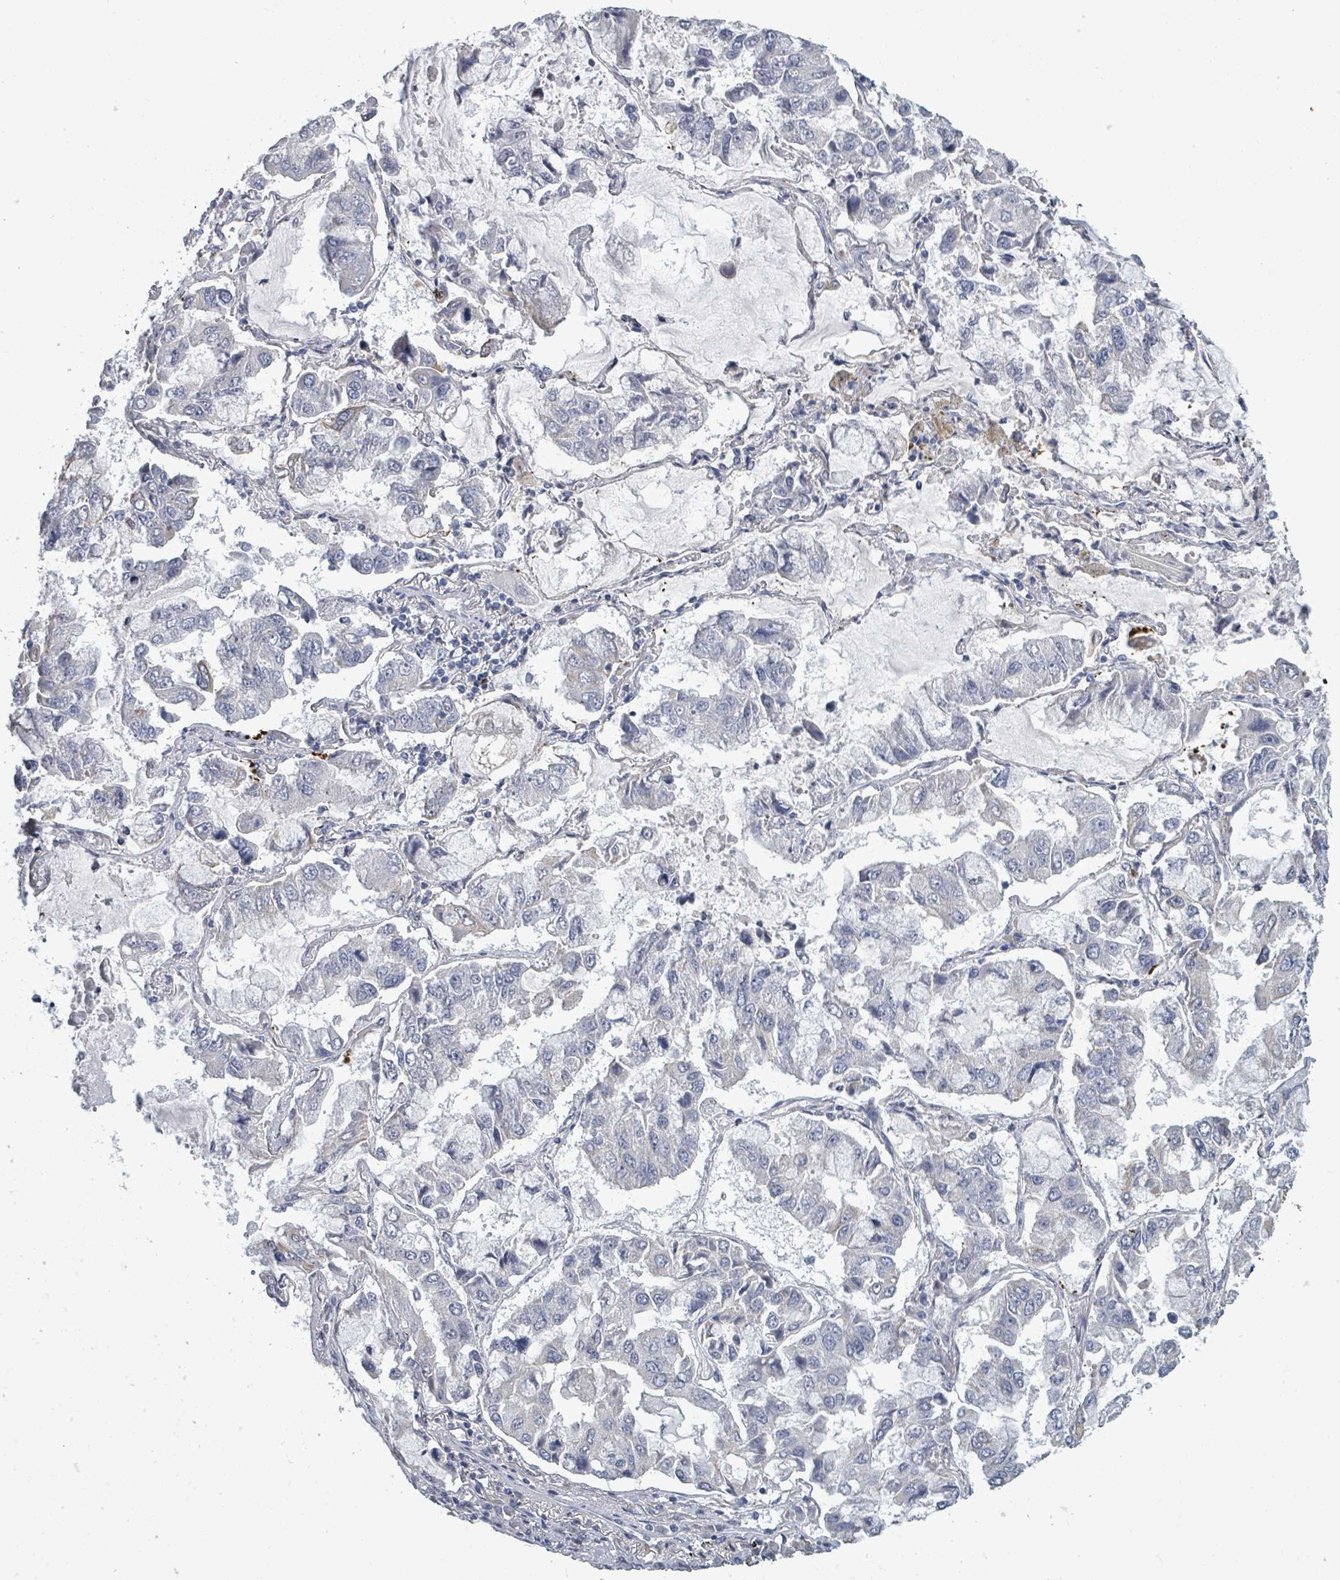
{"staining": {"intensity": "negative", "quantity": "none", "location": "none"}, "tissue": "lung cancer", "cell_type": "Tumor cells", "image_type": "cancer", "snomed": [{"axis": "morphology", "description": "Adenocarcinoma, NOS"}, {"axis": "topography", "description": "Lung"}], "caption": "Tumor cells show no significant protein staining in lung cancer. Brightfield microscopy of immunohistochemistry stained with DAB (3,3'-diaminobenzidine) (brown) and hematoxylin (blue), captured at high magnification.", "gene": "ASB12", "patient": {"sex": "male", "age": 64}}